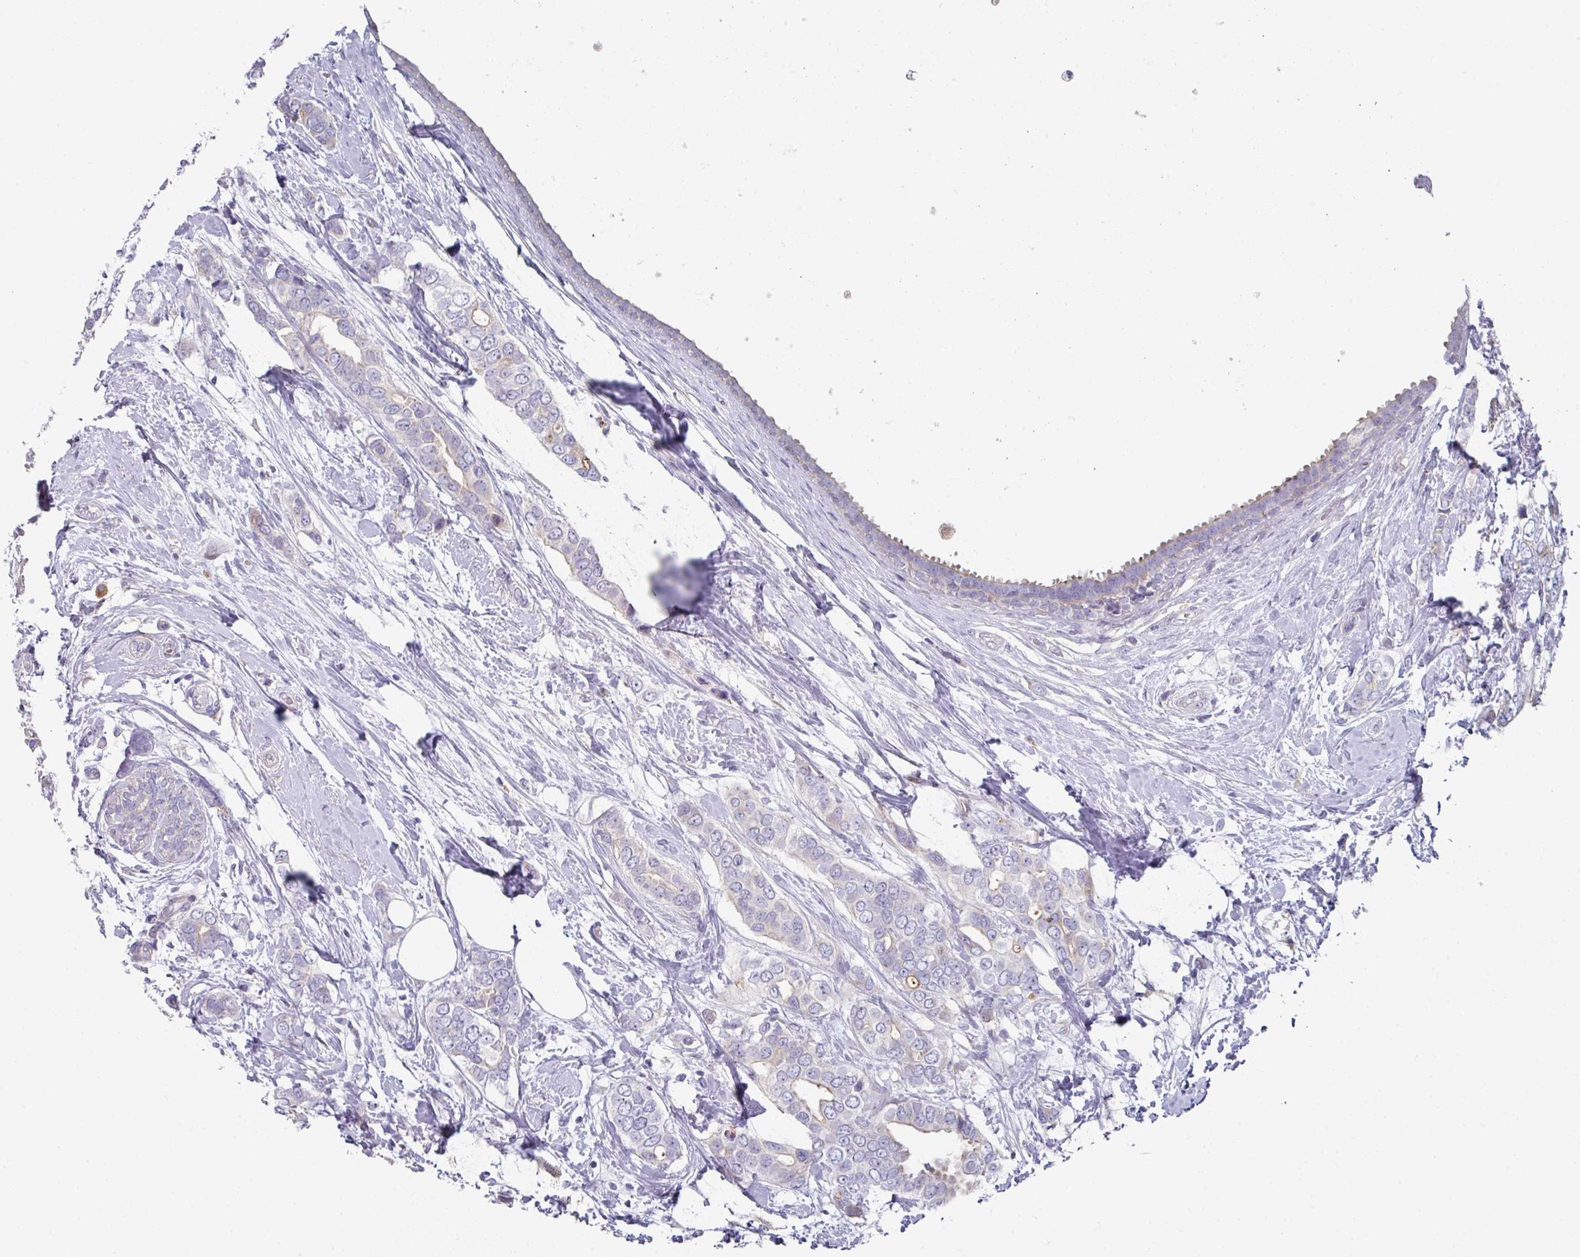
{"staining": {"intensity": "negative", "quantity": "none", "location": "none"}, "tissue": "breast cancer", "cell_type": "Tumor cells", "image_type": "cancer", "snomed": [{"axis": "morphology", "description": "Lobular carcinoma"}, {"axis": "topography", "description": "Breast"}], "caption": "Immunohistochemical staining of human lobular carcinoma (breast) displays no significant staining in tumor cells.", "gene": "WSB2", "patient": {"sex": "female", "age": 51}}